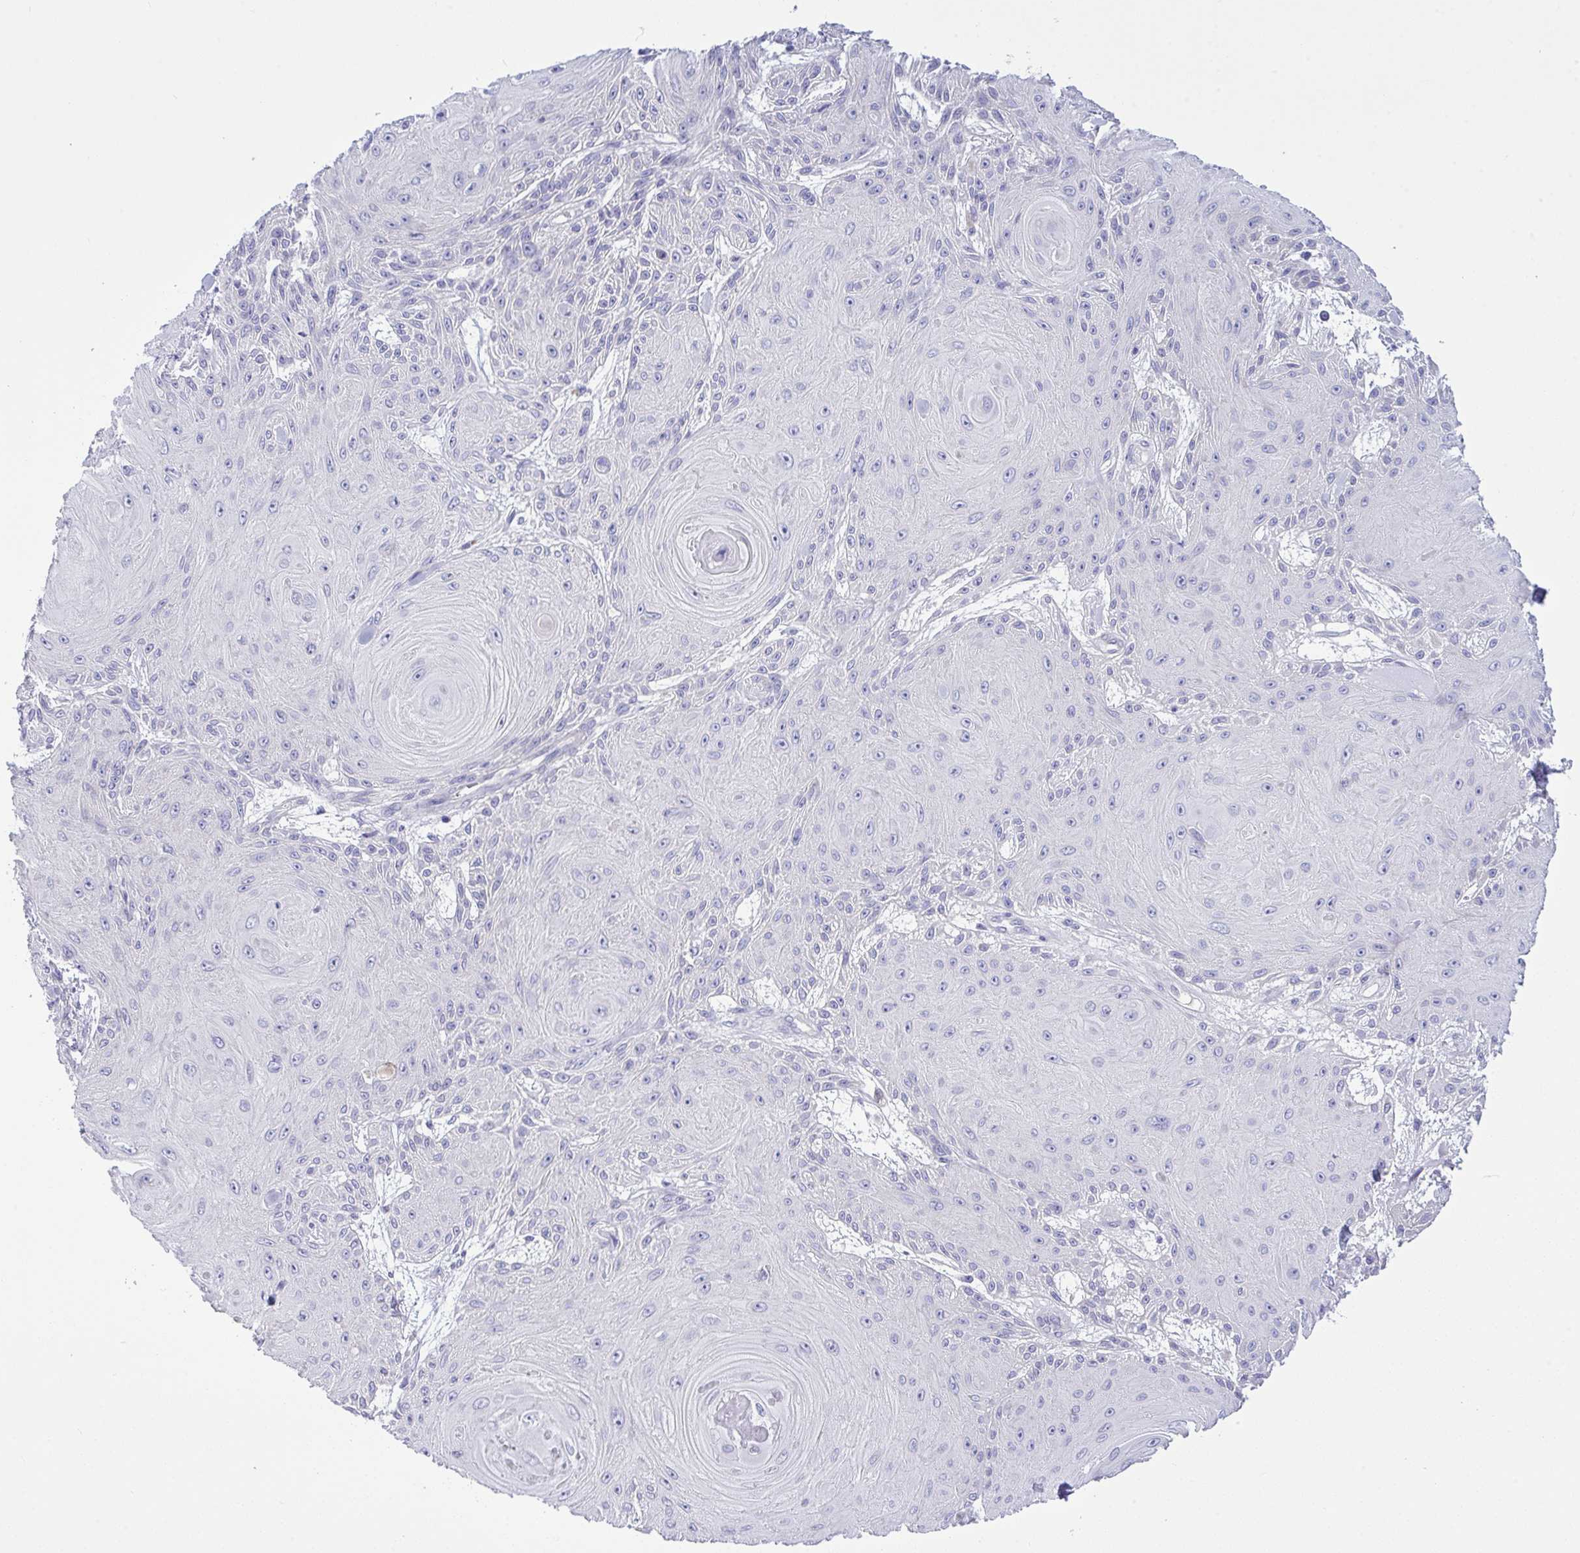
{"staining": {"intensity": "negative", "quantity": "none", "location": "none"}, "tissue": "skin cancer", "cell_type": "Tumor cells", "image_type": "cancer", "snomed": [{"axis": "morphology", "description": "Squamous cell carcinoma, NOS"}, {"axis": "topography", "description": "Skin"}], "caption": "Human squamous cell carcinoma (skin) stained for a protein using IHC demonstrates no staining in tumor cells.", "gene": "WDR97", "patient": {"sex": "male", "age": 88}}